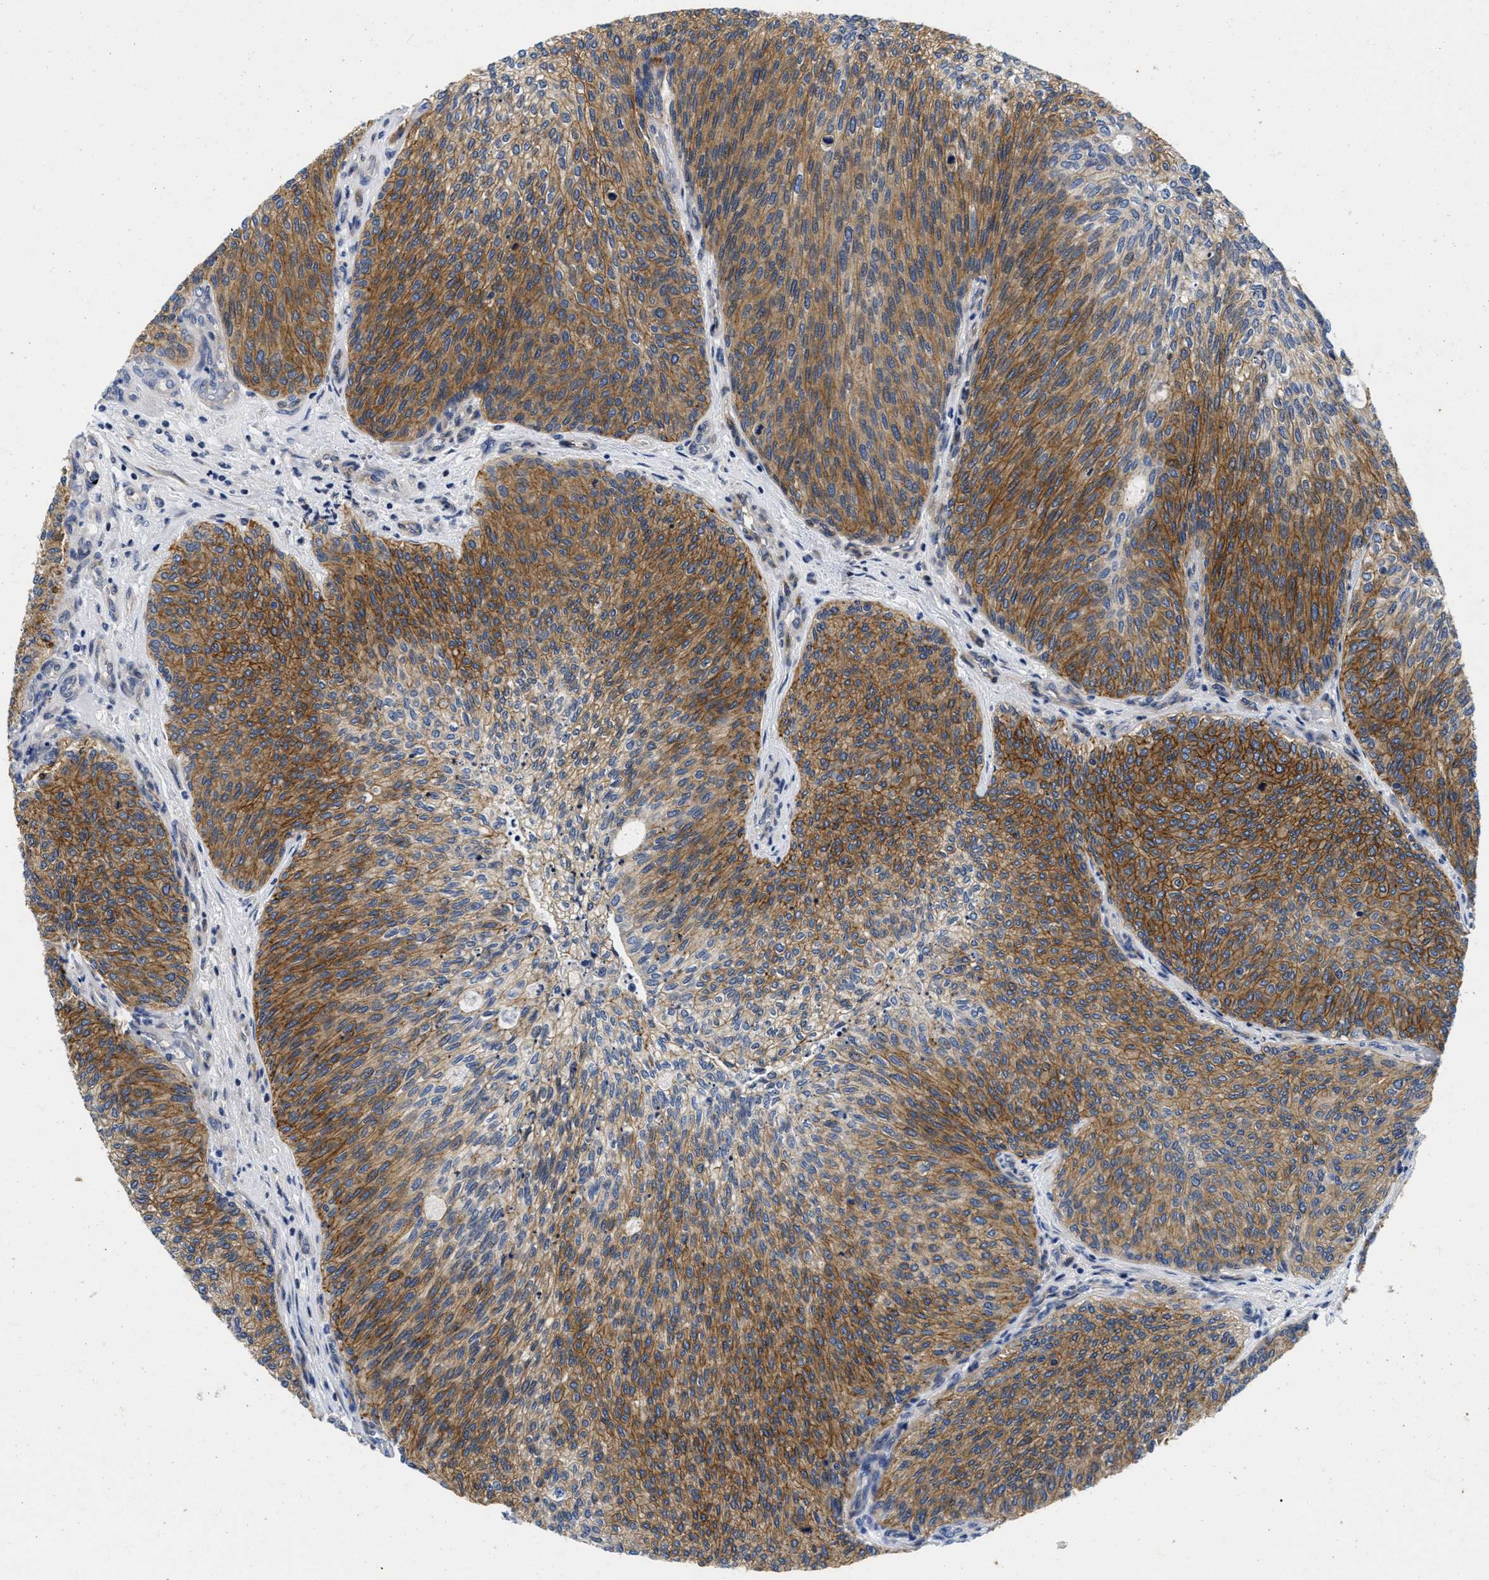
{"staining": {"intensity": "moderate", "quantity": ">75%", "location": "cytoplasmic/membranous"}, "tissue": "urothelial cancer", "cell_type": "Tumor cells", "image_type": "cancer", "snomed": [{"axis": "morphology", "description": "Urothelial carcinoma, Low grade"}, {"axis": "topography", "description": "Urinary bladder"}], "caption": "Protein staining of urothelial carcinoma (low-grade) tissue reveals moderate cytoplasmic/membranous positivity in approximately >75% of tumor cells.", "gene": "LAD1", "patient": {"sex": "female", "age": 79}}